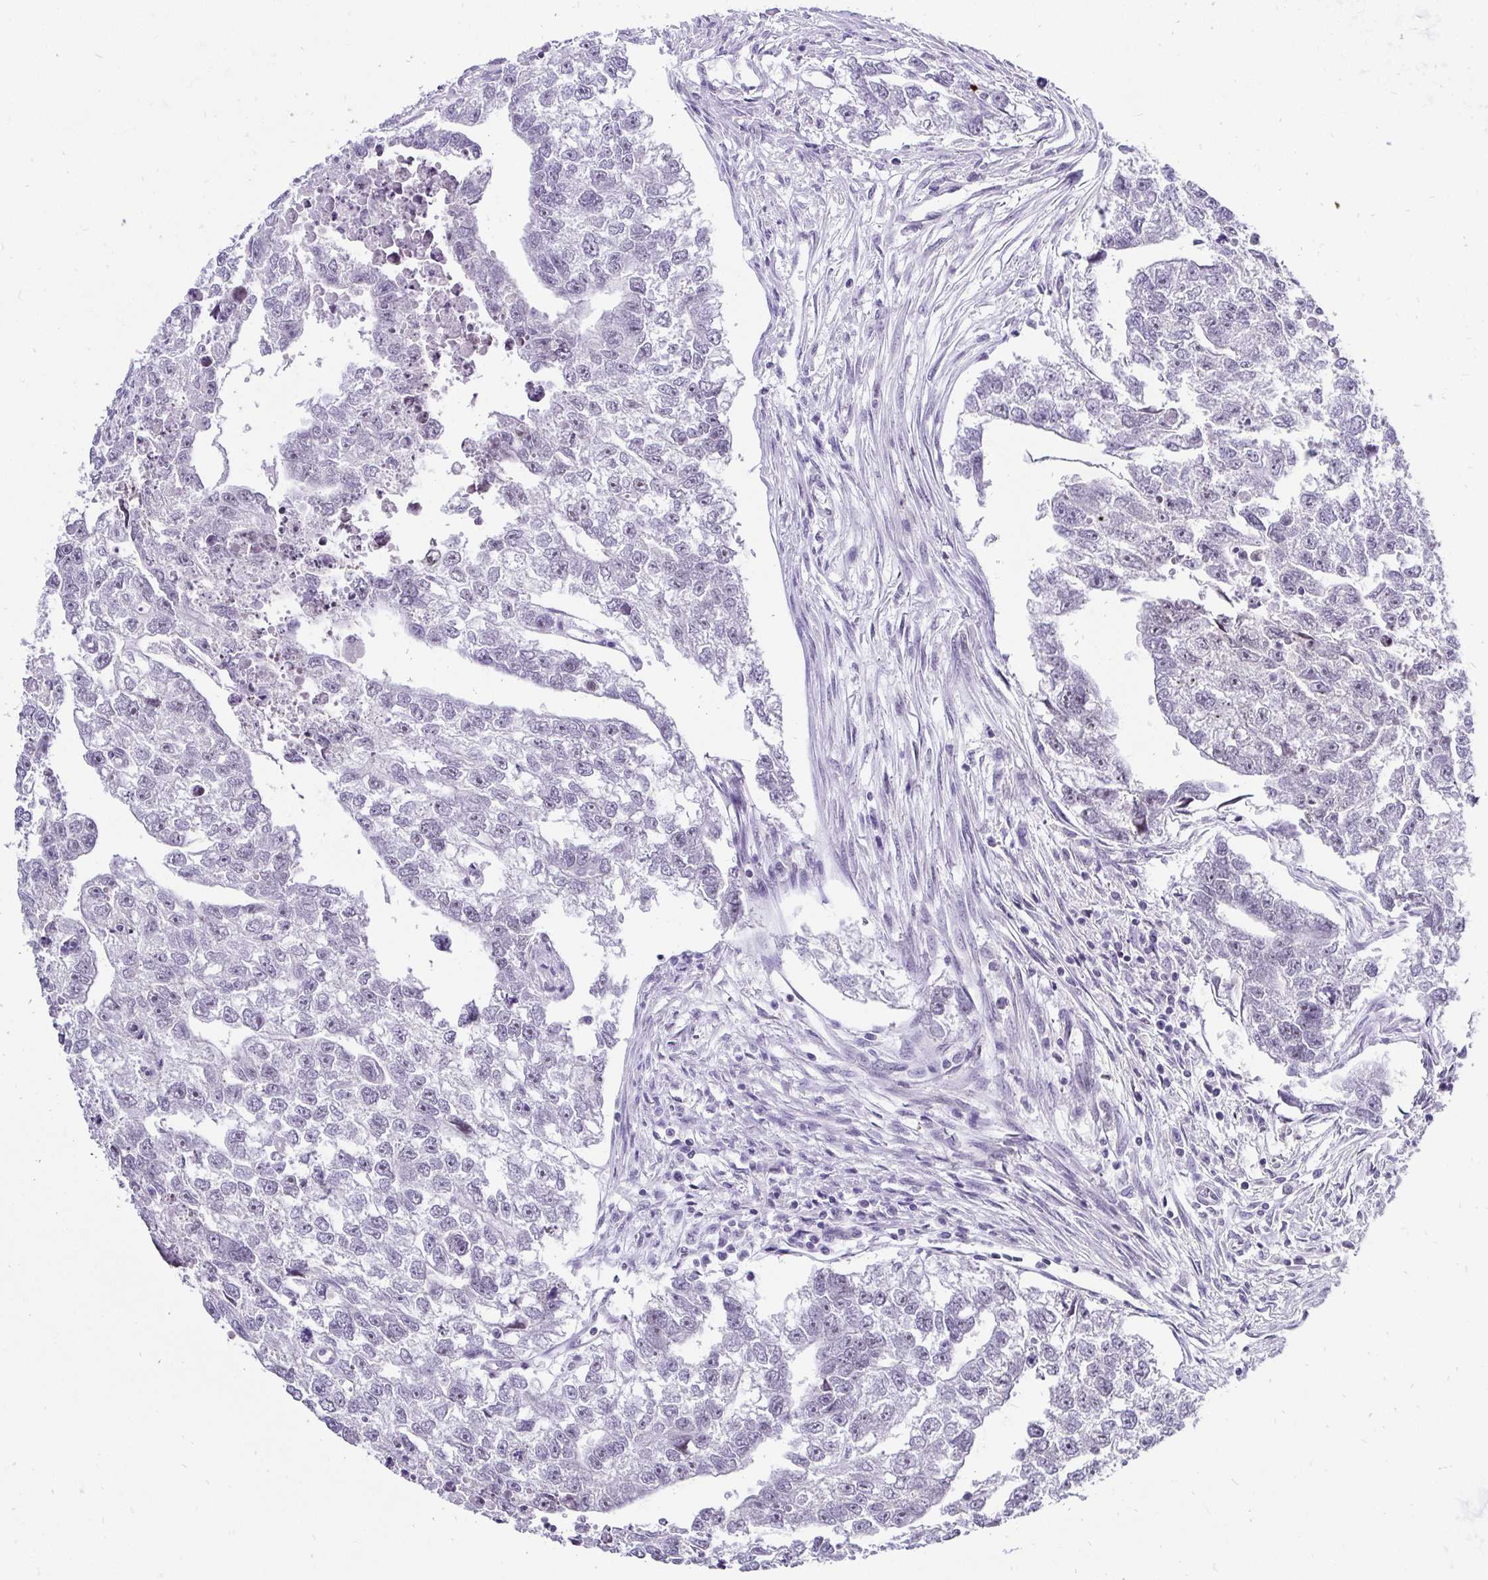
{"staining": {"intensity": "negative", "quantity": "none", "location": "none"}, "tissue": "testis cancer", "cell_type": "Tumor cells", "image_type": "cancer", "snomed": [{"axis": "morphology", "description": "Carcinoma, Embryonal, NOS"}, {"axis": "morphology", "description": "Teratoma, malignant, NOS"}, {"axis": "topography", "description": "Testis"}], "caption": "Protein analysis of testis cancer (teratoma (malignant)) displays no significant expression in tumor cells. (Immunohistochemistry (ihc), brightfield microscopy, high magnification).", "gene": "ZNF860", "patient": {"sex": "male", "age": 44}}